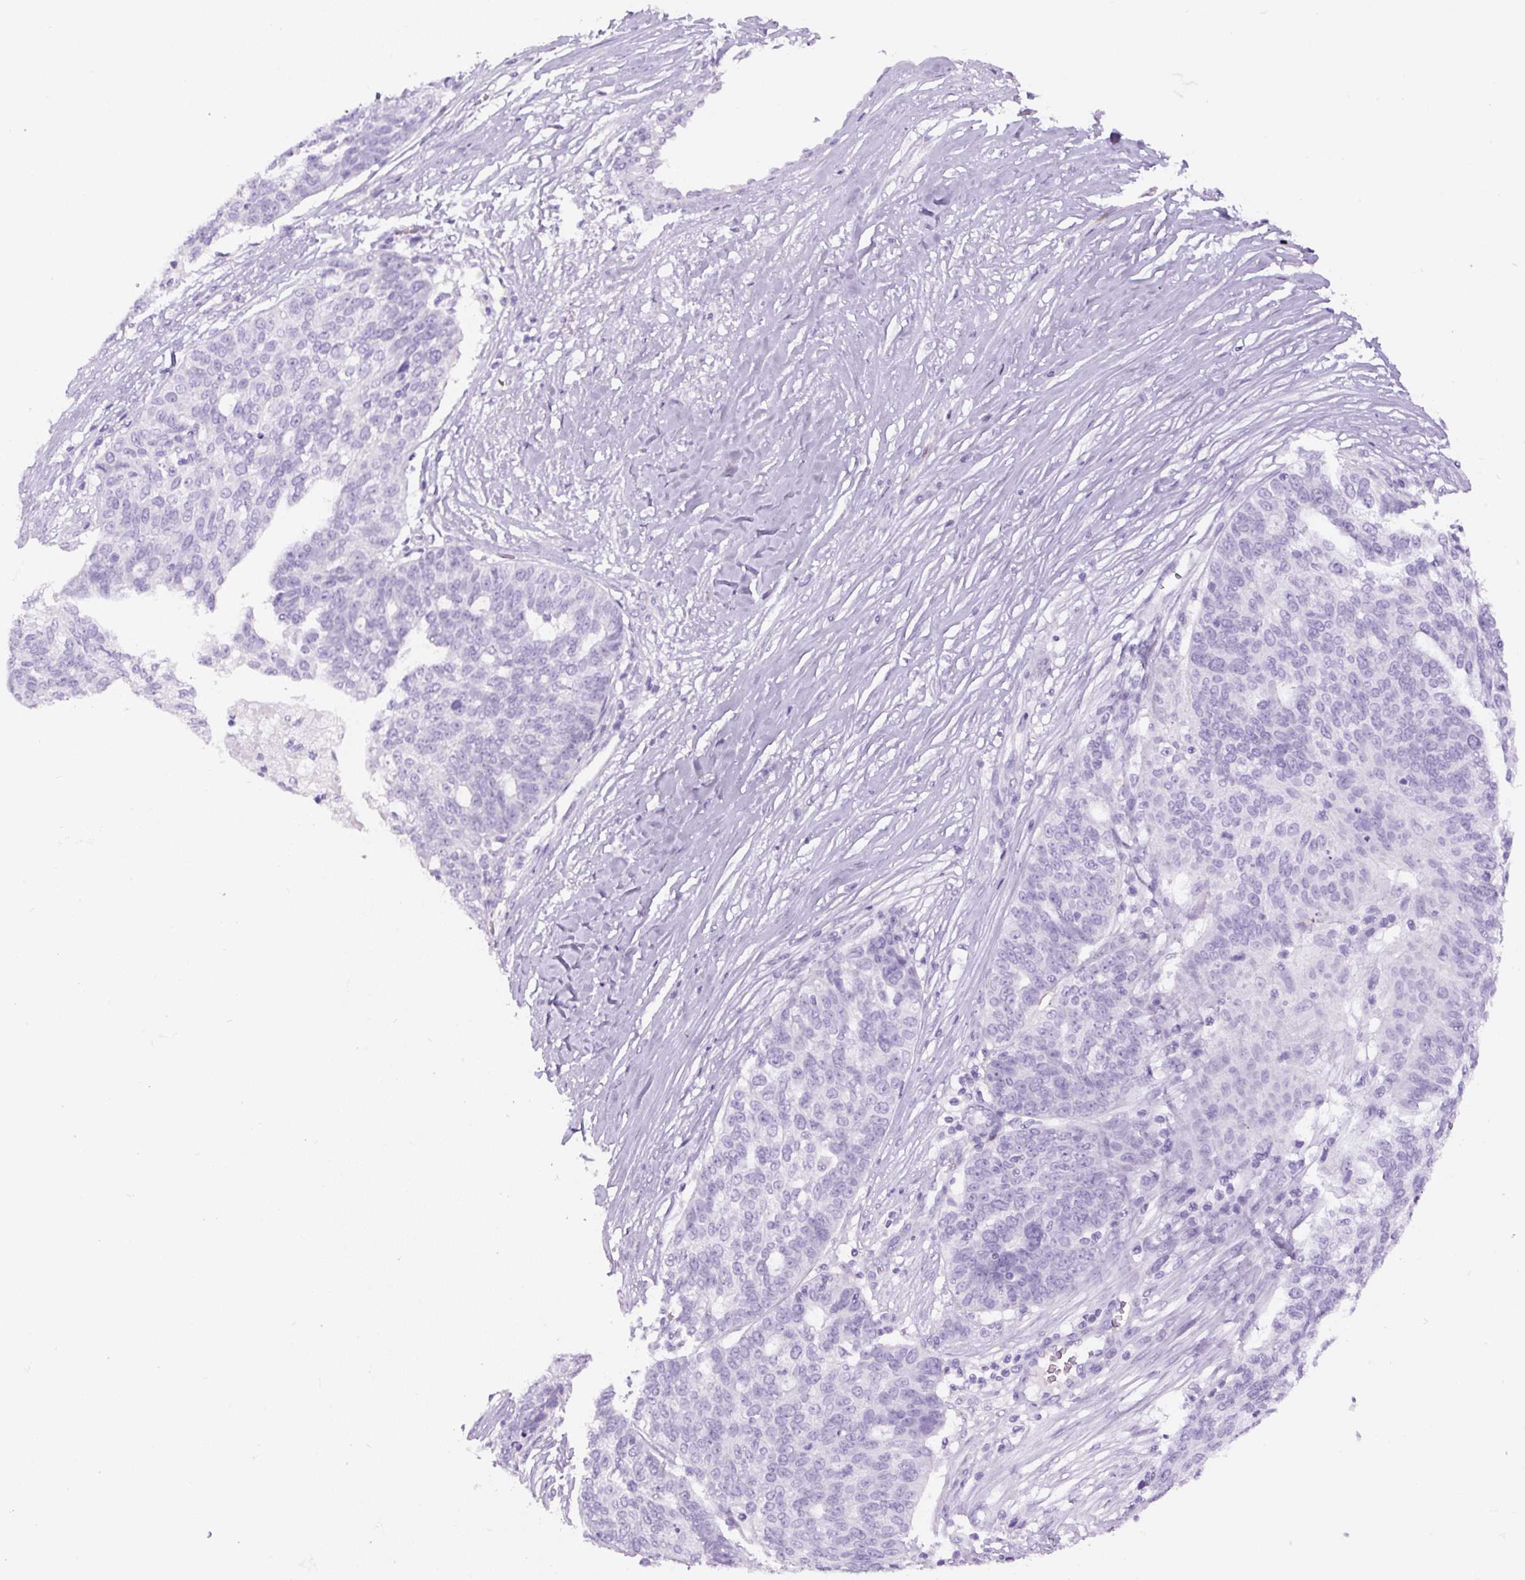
{"staining": {"intensity": "negative", "quantity": "none", "location": "none"}, "tissue": "ovarian cancer", "cell_type": "Tumor cells", "image_type": "cancer", "snomed": [{"axis": "morphology", "description": "Cystadenocarcinoma, serous, NOS"}, {"axis": "topography", "description": "Ovary"}], "caption": "DAB (3,3'-diaminobenzidine) immunohistochemical staining of human serous cystadenocarcinoma (ovarian) demonstrates no significant expression in tumor cells.", "gene": "RSPO4", "patient": {"sex": "female", "age": 59}}